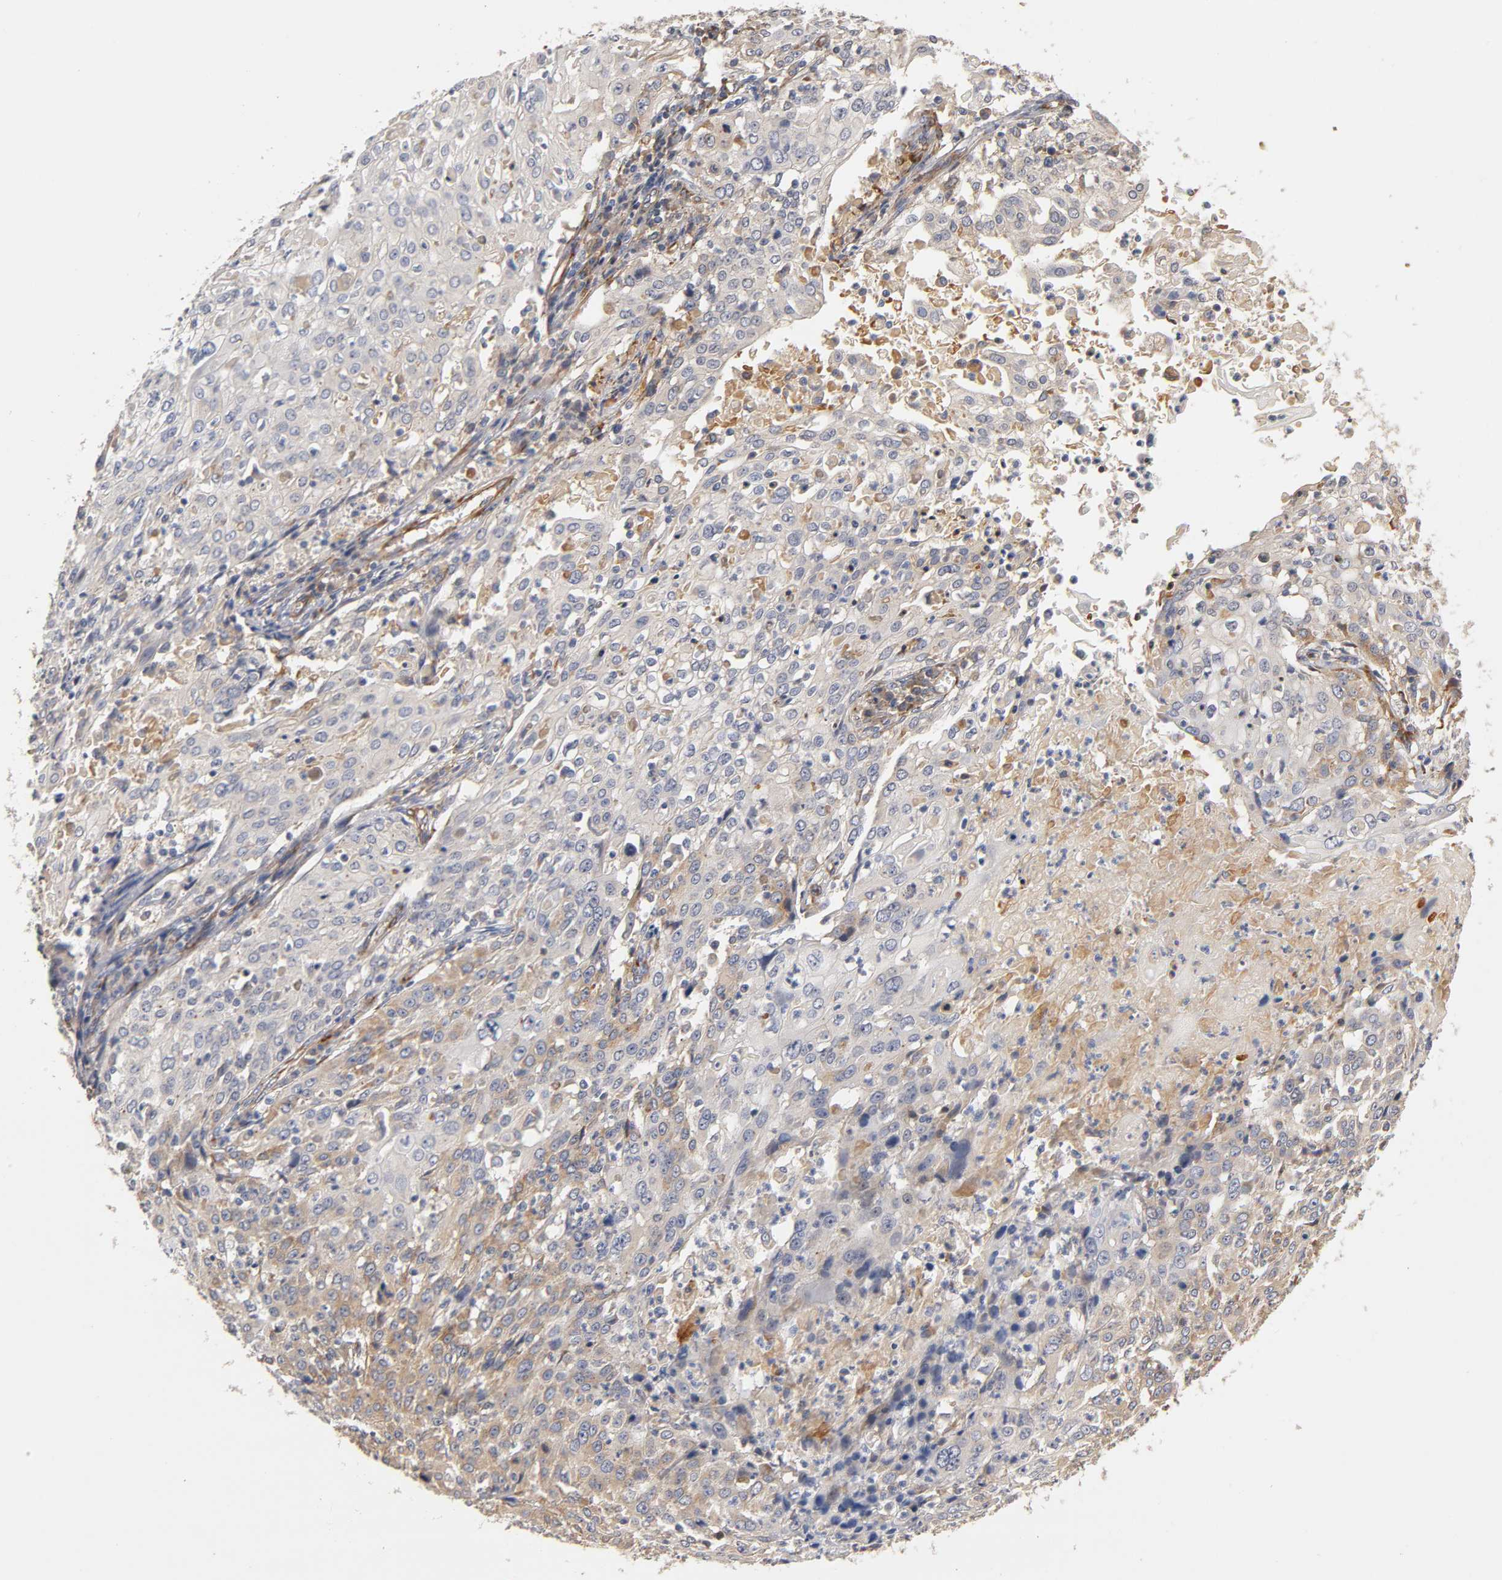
{"staining": {"intensity": "weak", "quantity": "<25%", "location": "cytoplasmic/membranous"}, "tissue": "cervical cancer", "cell_type": "Tumor cells", "image_type": "cancer", "snomed": [{"axis": "morphology", "description": "Squamous cell carcinoma, NOS"}, {"axis": "topography", "description": "Cervix"}], "caption": "Protein analysis of cervical cancer displays no significant staining in tumor cells.", "gene": "LAMB1", "patient": {"sex": "female", "age": 39}}